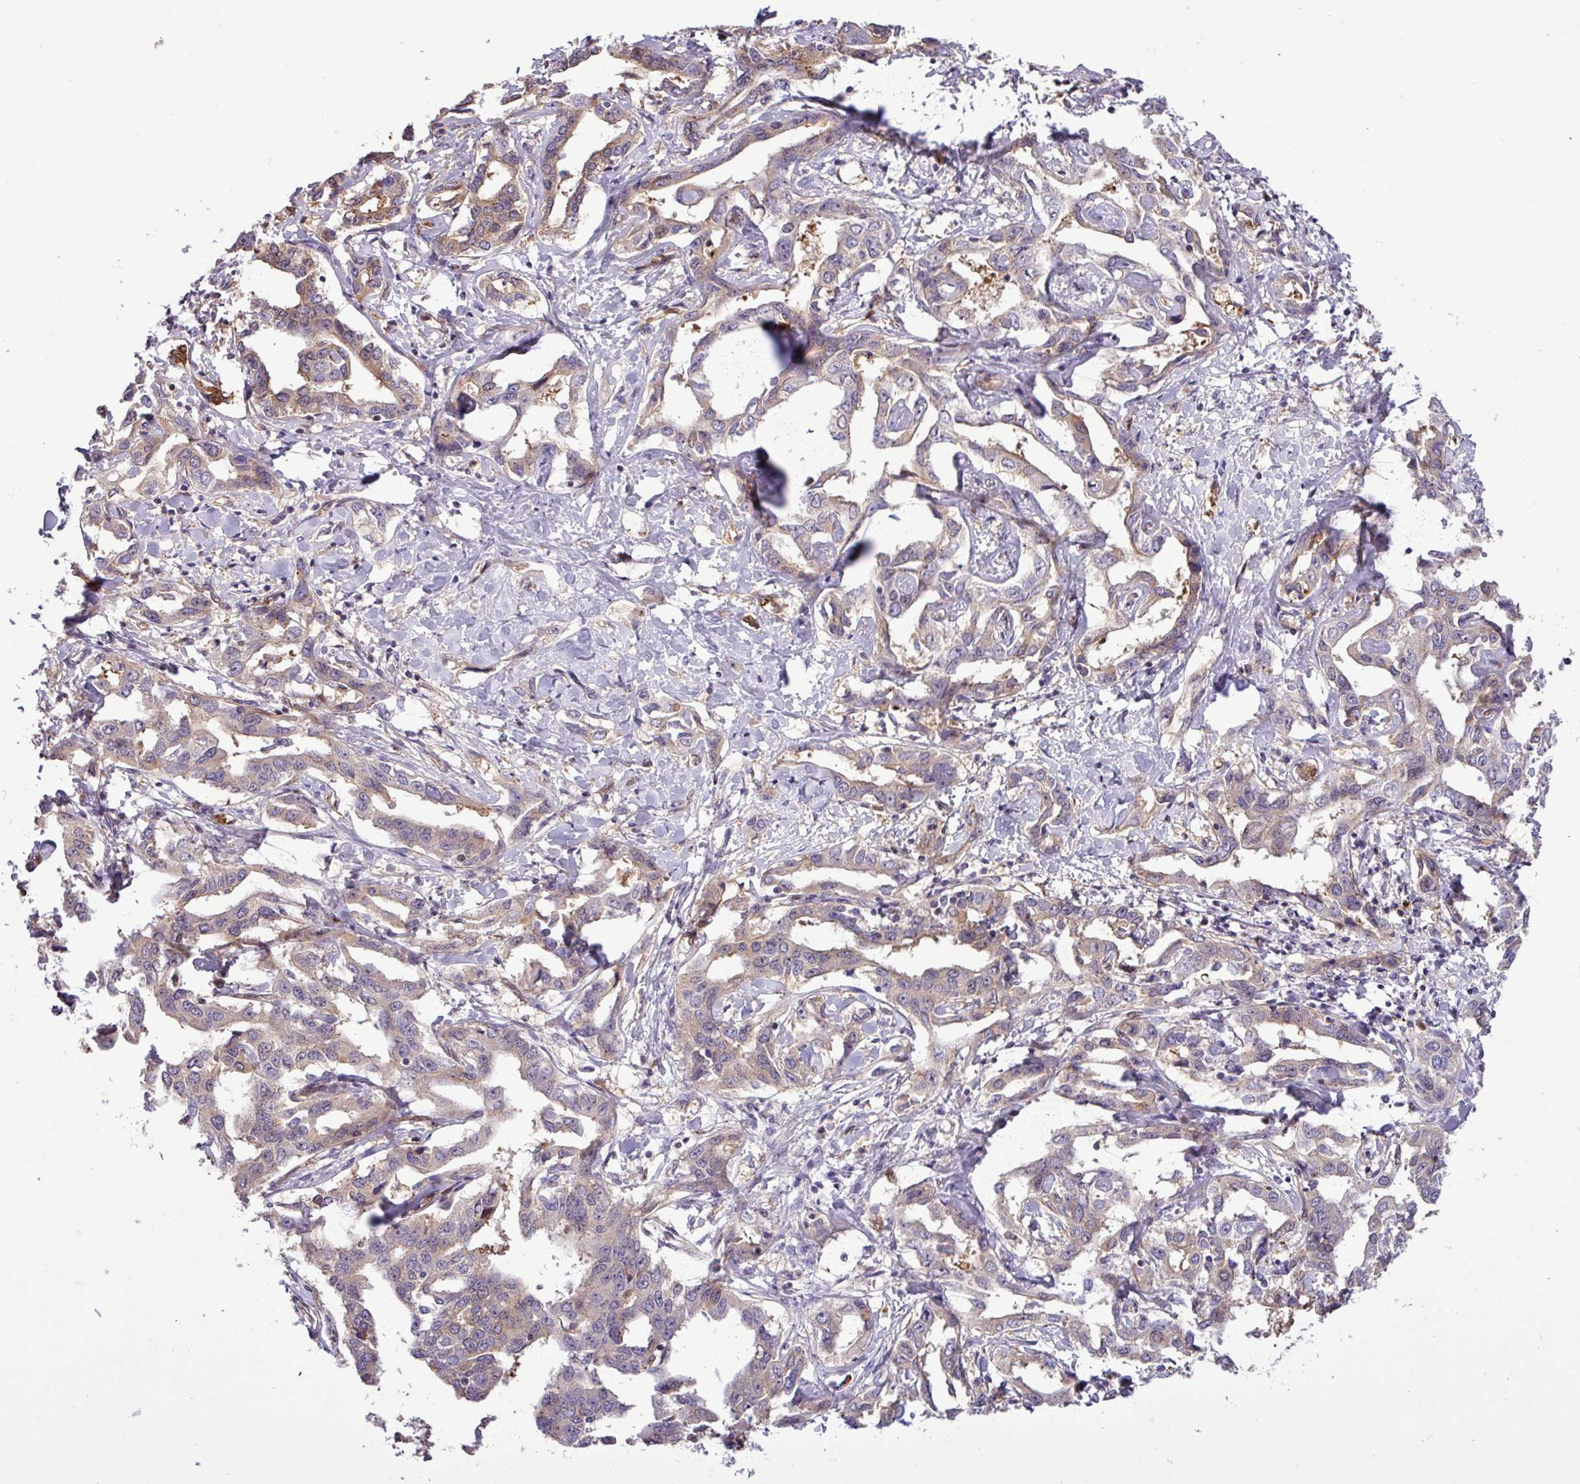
{"staining": {"intensity": "weak", "quantity": "<25%", "location": "cytoplasmic/membranous"}, "tissue": "liver cancer", "cell_type": "Tumor cells", "image_type": "cancer", "snomed": [{"axis": "morphology", "description": "Cholangiocarcinoma"}, {"axis": "topography", "description": "Liver"}], "caption": "Liver cancer (cholangiocarcinoma) stained for a protein using immunohistochemistry shows no positivity tumor cells.", "gene": "CARHSP1", "patient": {"sex": "male", "age": 59}}